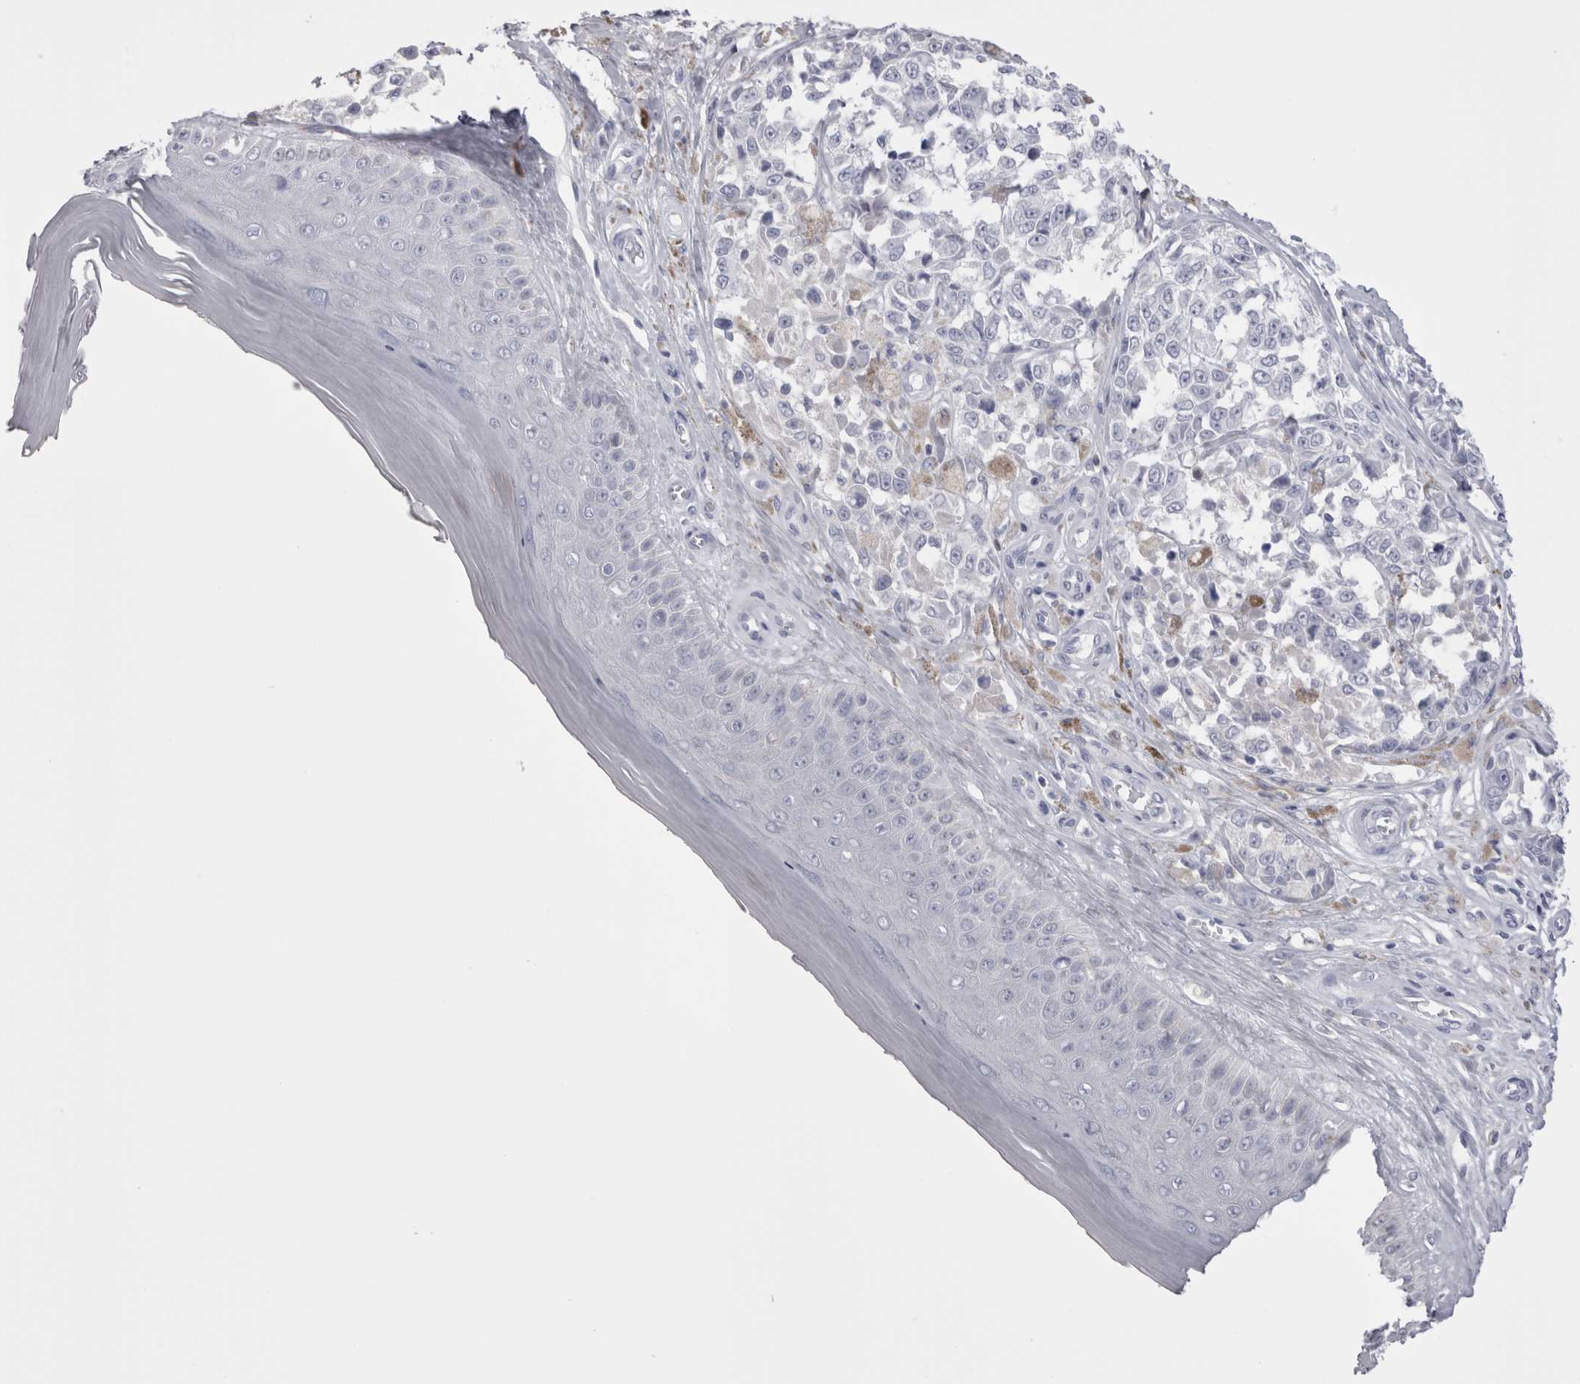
{"staining": {"intensity": "negative", "quantity": "none", "location": "none"}, "tissue": "melanoma", "cell_type": "Tumor cells", "image_type": "cancer", "snomed": [{"axis": "morphology", "description": "Malignant melanoma, NOS"}, {"axis": "topography", "description": "Skin"}], "caption": "Tumor cells are negative for protein expression in human melanoma.", "gene": "SUCNR1", "patient": {"sex": "female", "age": 64}}